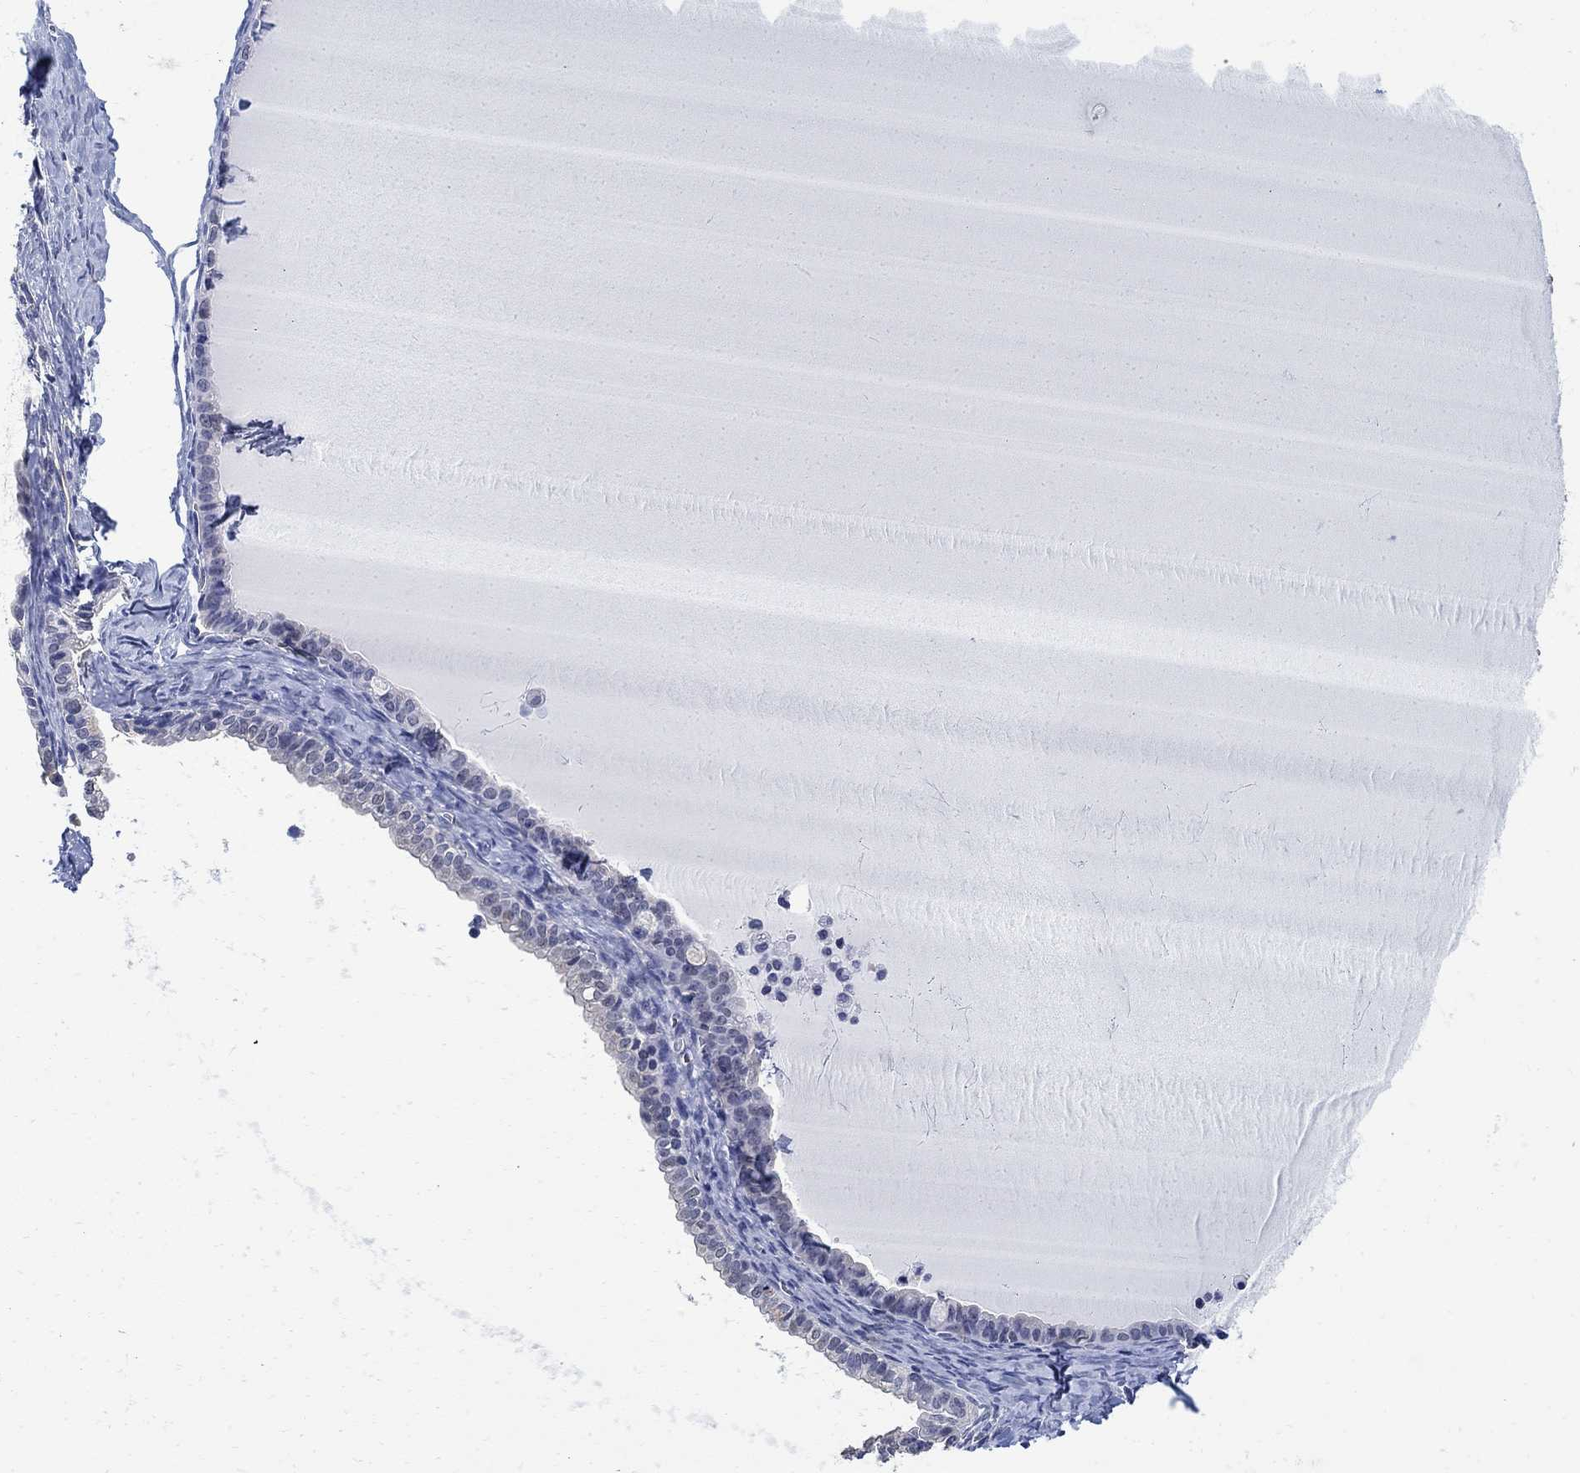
{"staining": {"intensity": "negative", "quantity": "none", "location": "none"}, "tissue": "ovarian cancer", "cell_type": "Tumor cells", "image_type": "cancer", "snomed": [{"axis": "morphology", "description": "Cystadenocarcinoma, mucinous, NOS"}, {"axis": "topography", "description": "Ovary"}], "caption": "A micrograph of human ovarian cancer is negative for staining in tumor cells. The staining was performed using DAB (3,3'-diaminobenzidine) to visualize the protein expression in brown, while the nuclei were stained in blue with hematoxylin (Magnification: 20x).", "gene": "PHF21B", "patient": {"sex": "female", "age": 63}}